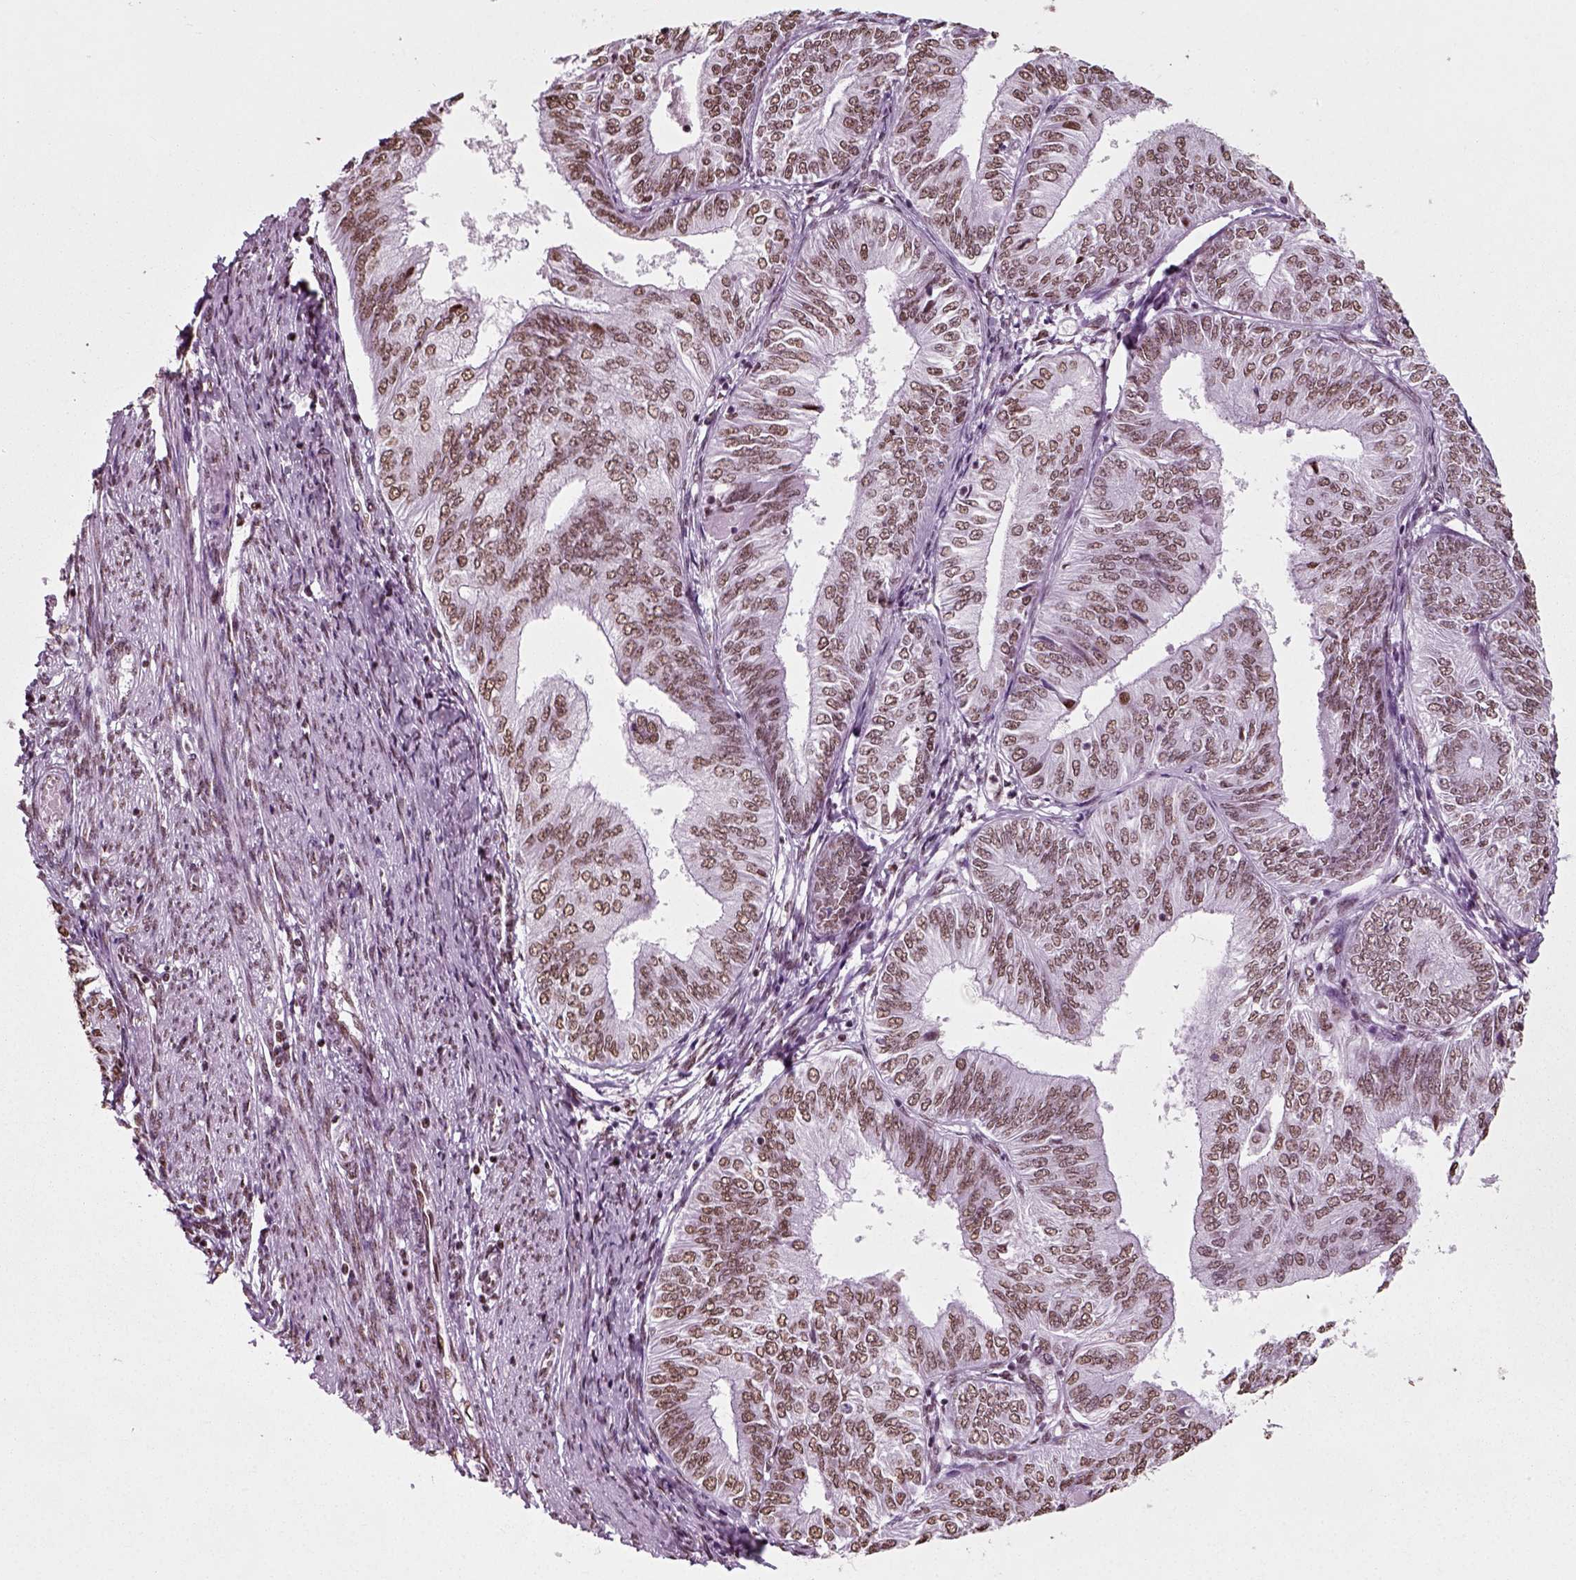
{"staining": {"intensity": "moderate", "quantity": ">75%", "location": "nuclear"}, "tissue": "endometrial cancer", "cell_type": "Tumor cells", "image_type": "cancer", "snomed": [{"axis": "morphology", "description": "Adenocarcinoma, NOS"}, {"axis": "topography", "description": "Endometrium"}], "caption": "A high-resolution image shows IHC staining of adenocarcinoma (endometrial), which shows moderate nuclear positivity in about >75% of tumor cells.", "gene": "POLR1H", "patient": {"sex": "female", "age": 58}}